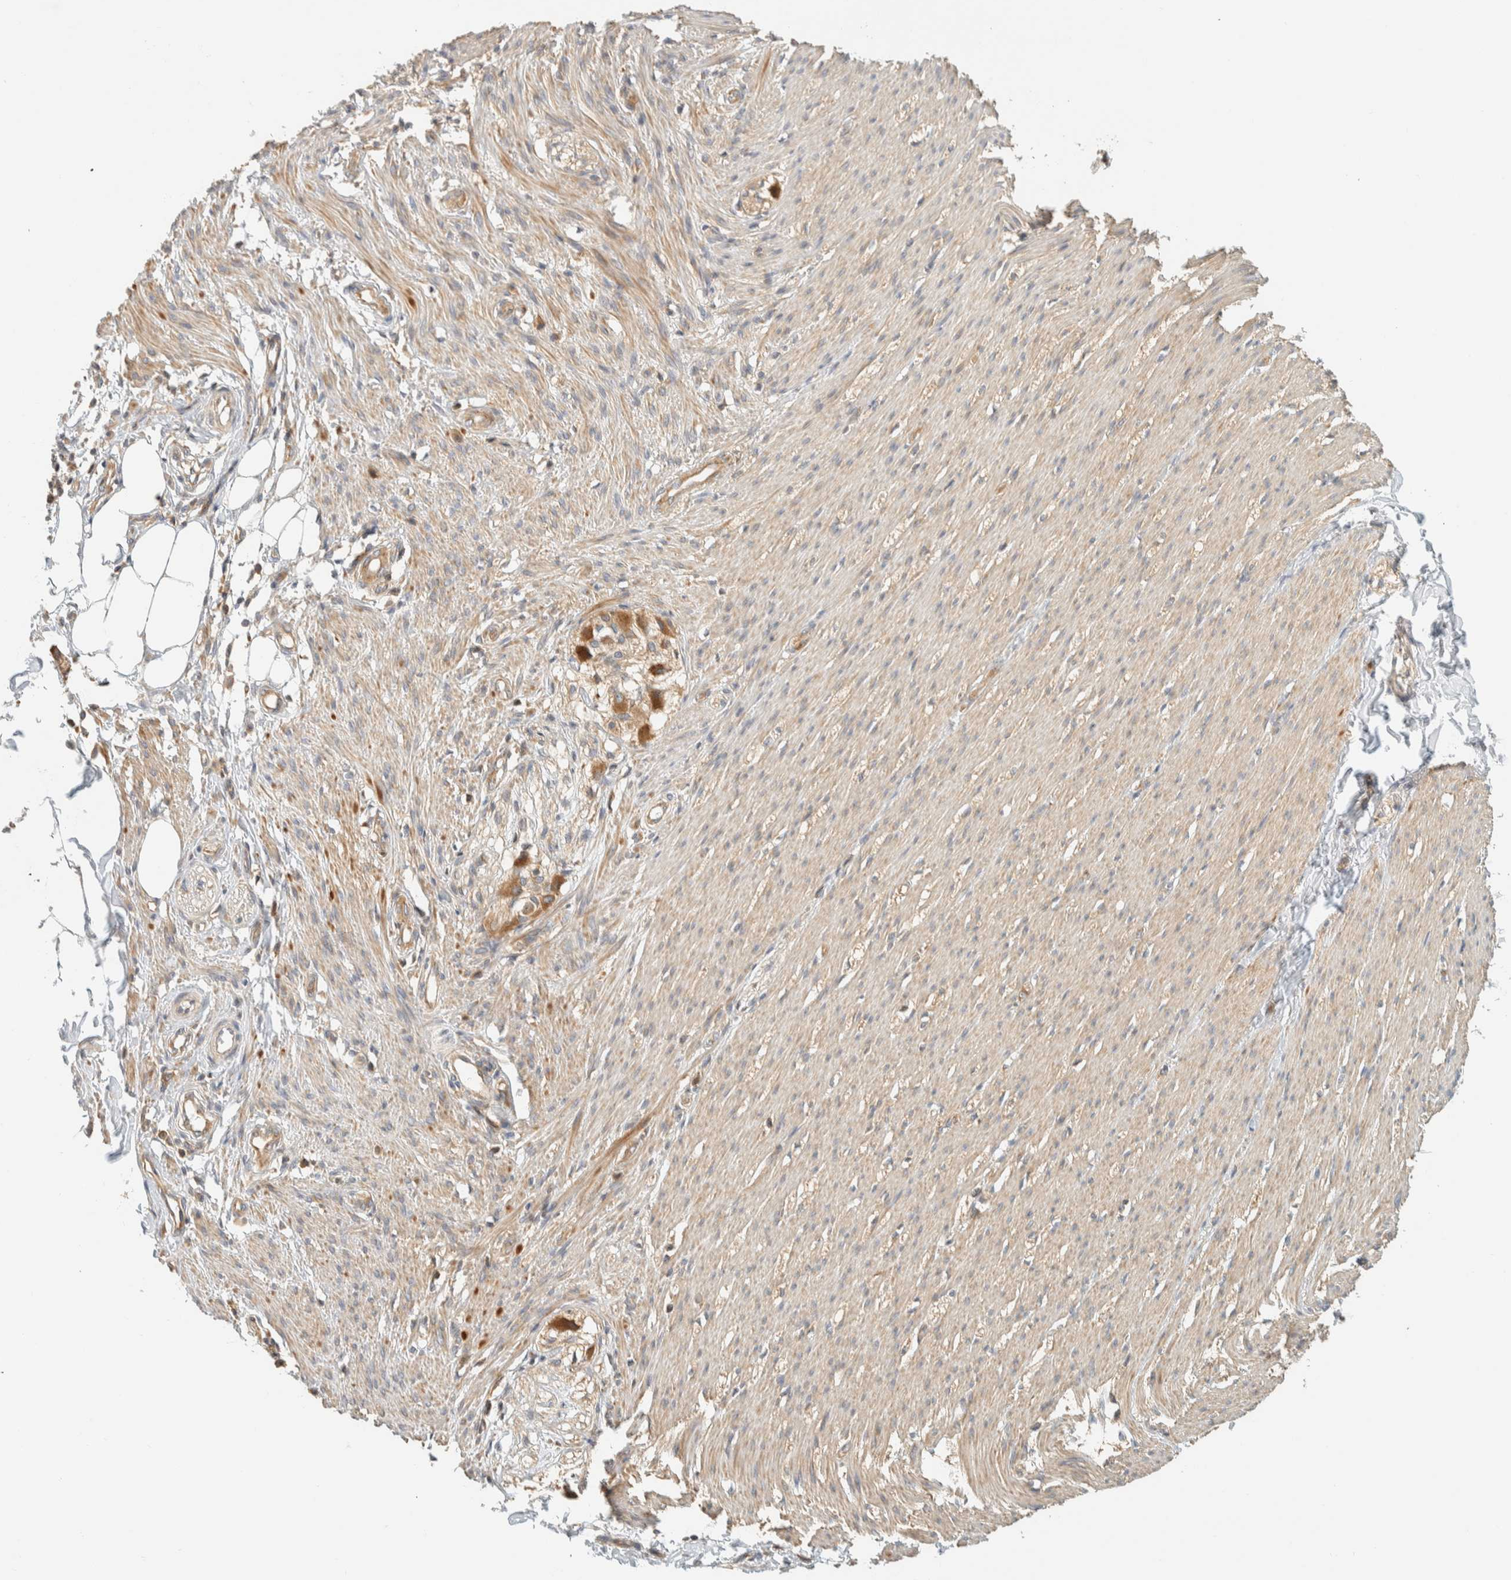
{"staining": {"intensity": "moderate", "quantity": "25%-75%", "location": "cytoplasmic/membranous"}, "tissue": "smooth muscle", "cell_type": "Smooth muscle cells", "image_type": "normal", "snomed": [{"axis": "morphology", "description": "Normal tissue, NOS"}, {"axis": "morphology", "description": "Adenocarcinoma, NOS"}, {"axis": "topography", "description": "Smooth muscle"}, {"axis": "topography", "description": "Colon"}], "caption": "Immunohistochemistry staining of unremarkable smooth muscle, which exhibits medium levels of moderate cytoplasmic/membranous expression in about 25%-75% of smooth muscle cells indicating moderate cytoplasmic/membranous protein expression. The staining was performed using DAB (brown) for protein detection and nuclei were counterstained in hematoxylin (blue).", "gene": "ARFGEF1", "patient": {"sex": "male", "age": 14}}